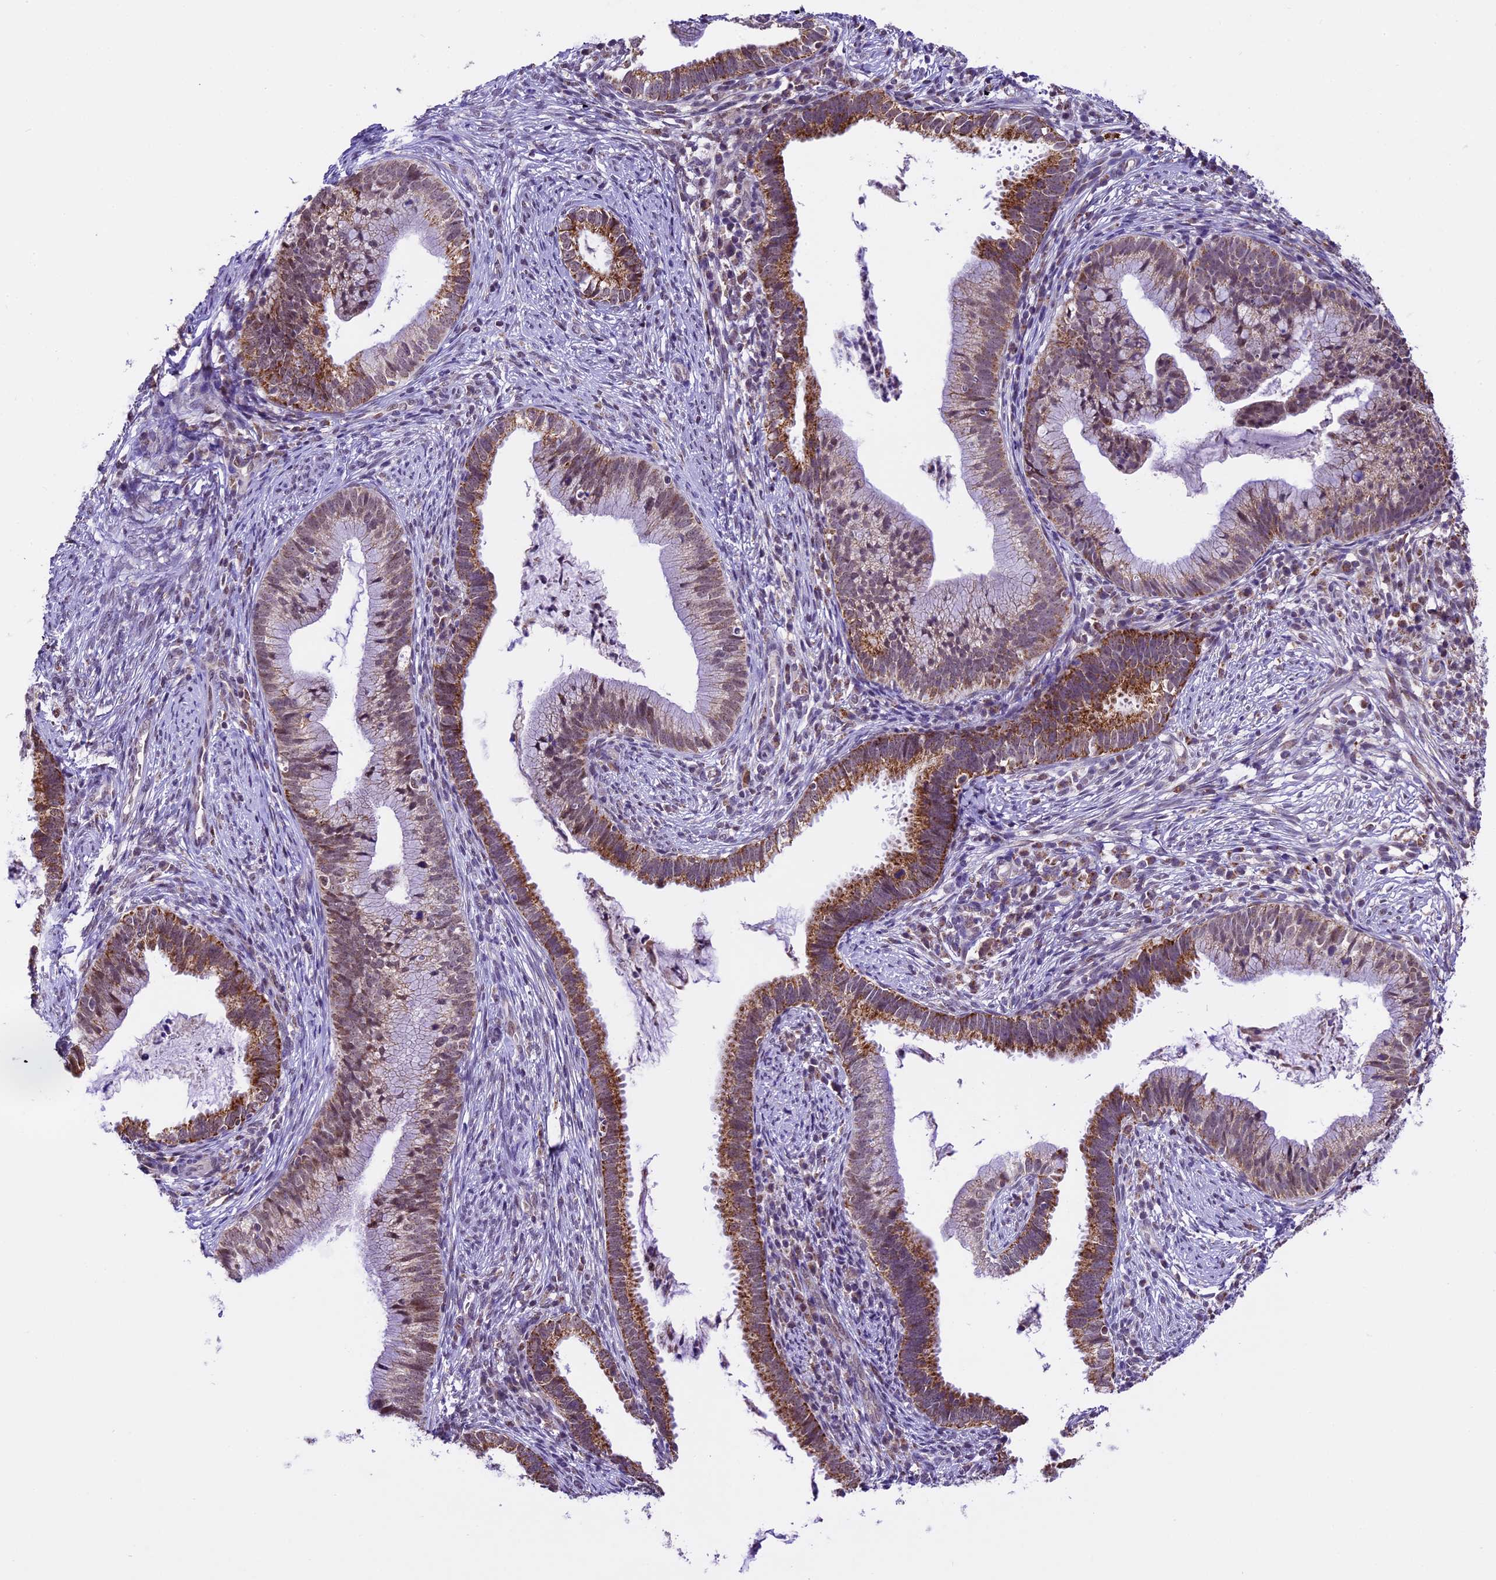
{"staining": {"intensity": "moderate", "quantity": "25%-75%", "location": "cytoplasmic/membranous,nuclear"}, "tissue": "cervical cancer", "cell_type": "Tumor cells", "image_type": "cancer", "snomed": [{"axis": "morphology", "description": "Adenocarcinoma, NOS"}, {"axis": "topography", "description": "Cervix"}], "caption": "Immunohistochemistry (IHC) of human cervical cancer (adenocarcinoma) demonstrates medium levels of moderate cytoplasmic/membranous and nuclear expression in about 25%-75% of tumor cells. (DAB IHC, brown staining for protein, blue staining for nuclei).", "gene": "CARS2", "patient": {"sex": "female", "age": 36}}